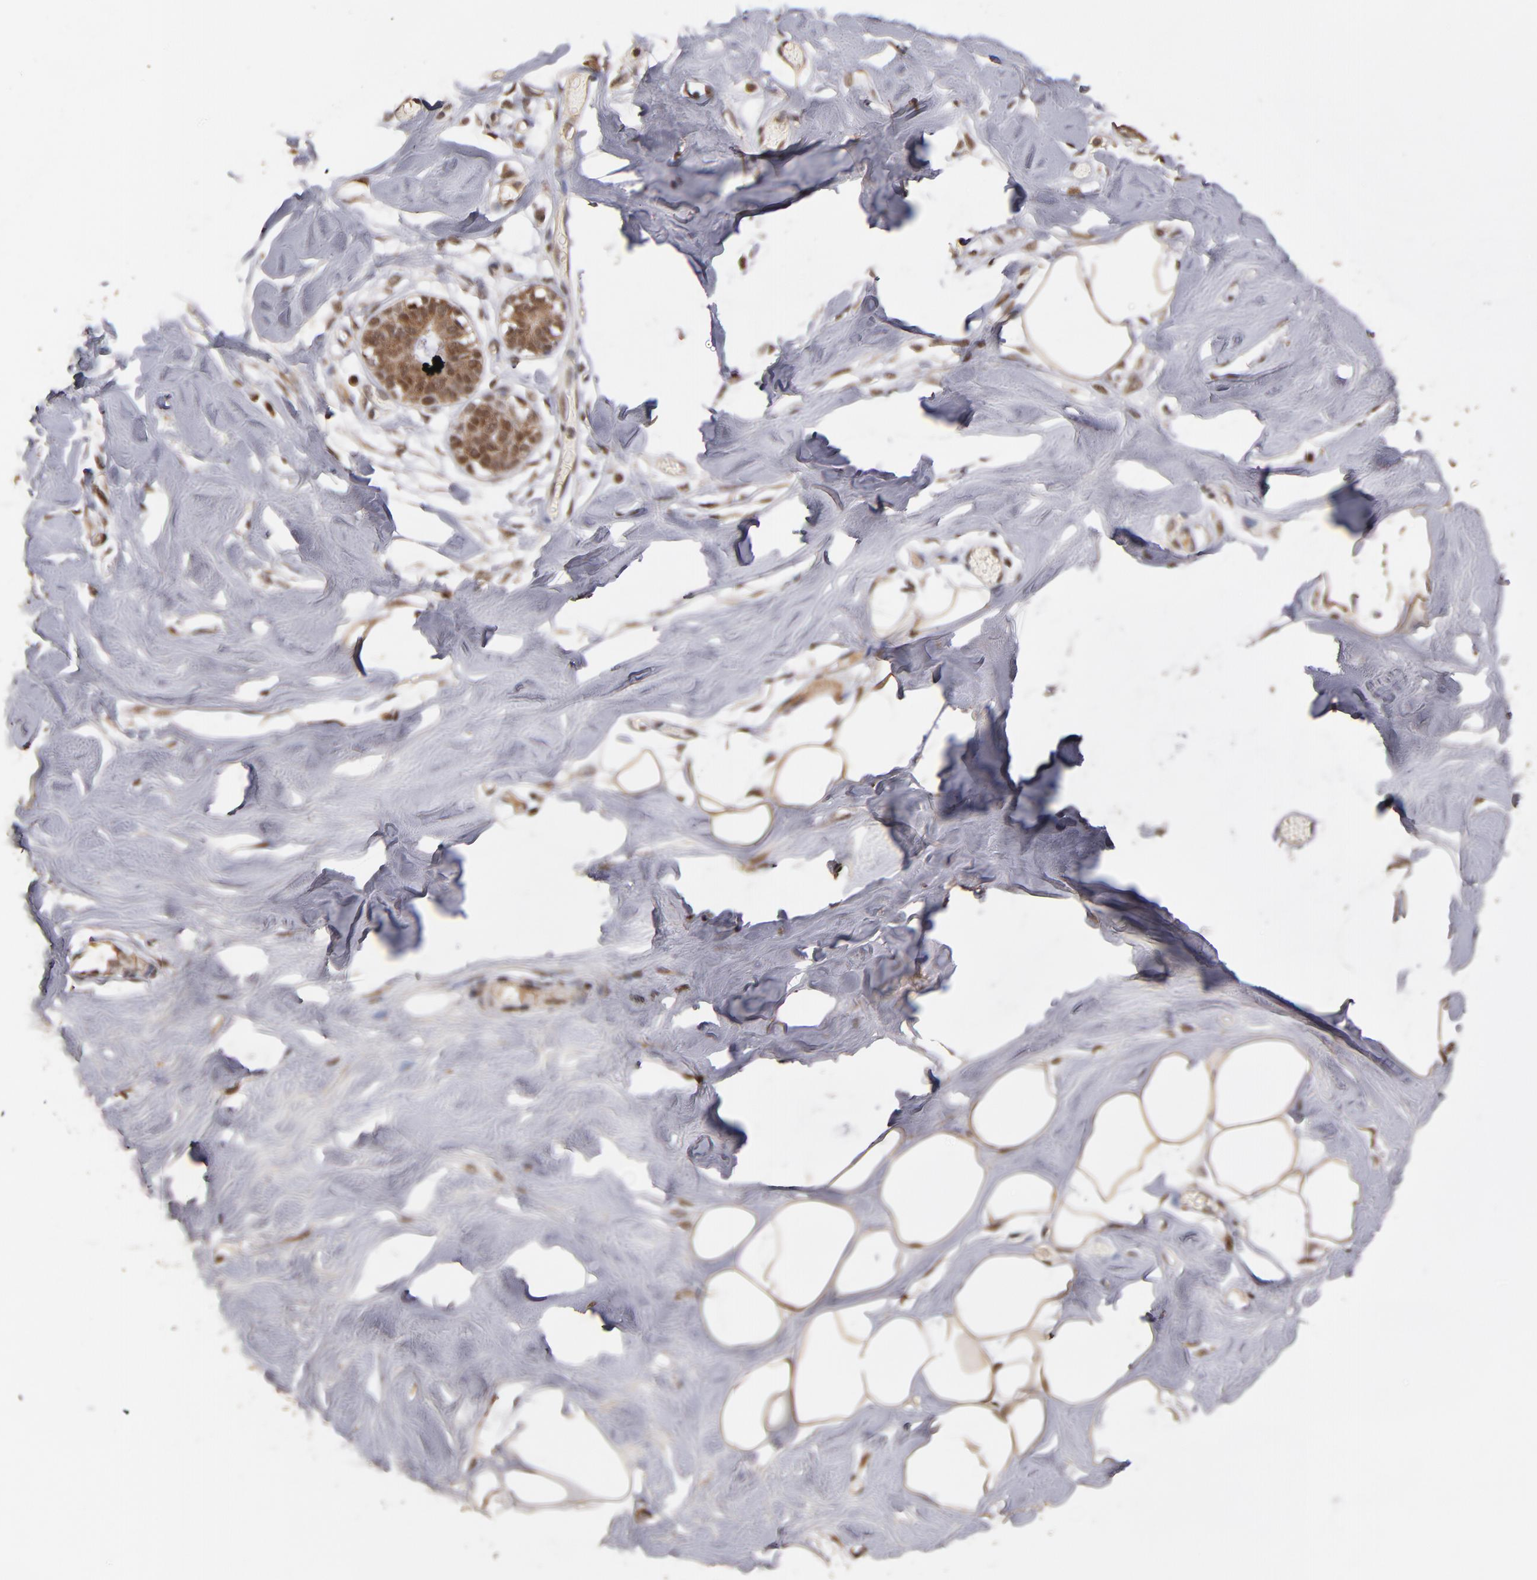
{"staining": {"intensity": "moderate", "quantity": ">75%", "location": "cytoplasmic/membranous"}, "tissue": "breast", "cell_type": "Adipocytes", "image_type": "normal", "snomed": [{"axis": "morphology", "description": "Normal tissue, NOS"}, {"axis": "topography", "description": "Breast"}, {"axis": "topography", "description": "Soft tissue"}], "caption": "Immunohistochemistry micrograph of normal breast stained for a protein (brown), which exhibits medium levels of moderate cytoplasmic/membranous expression in about >75% of adipocytes.", "gene": "EAPP", "patient": {"sex": "female", "age": 25}}